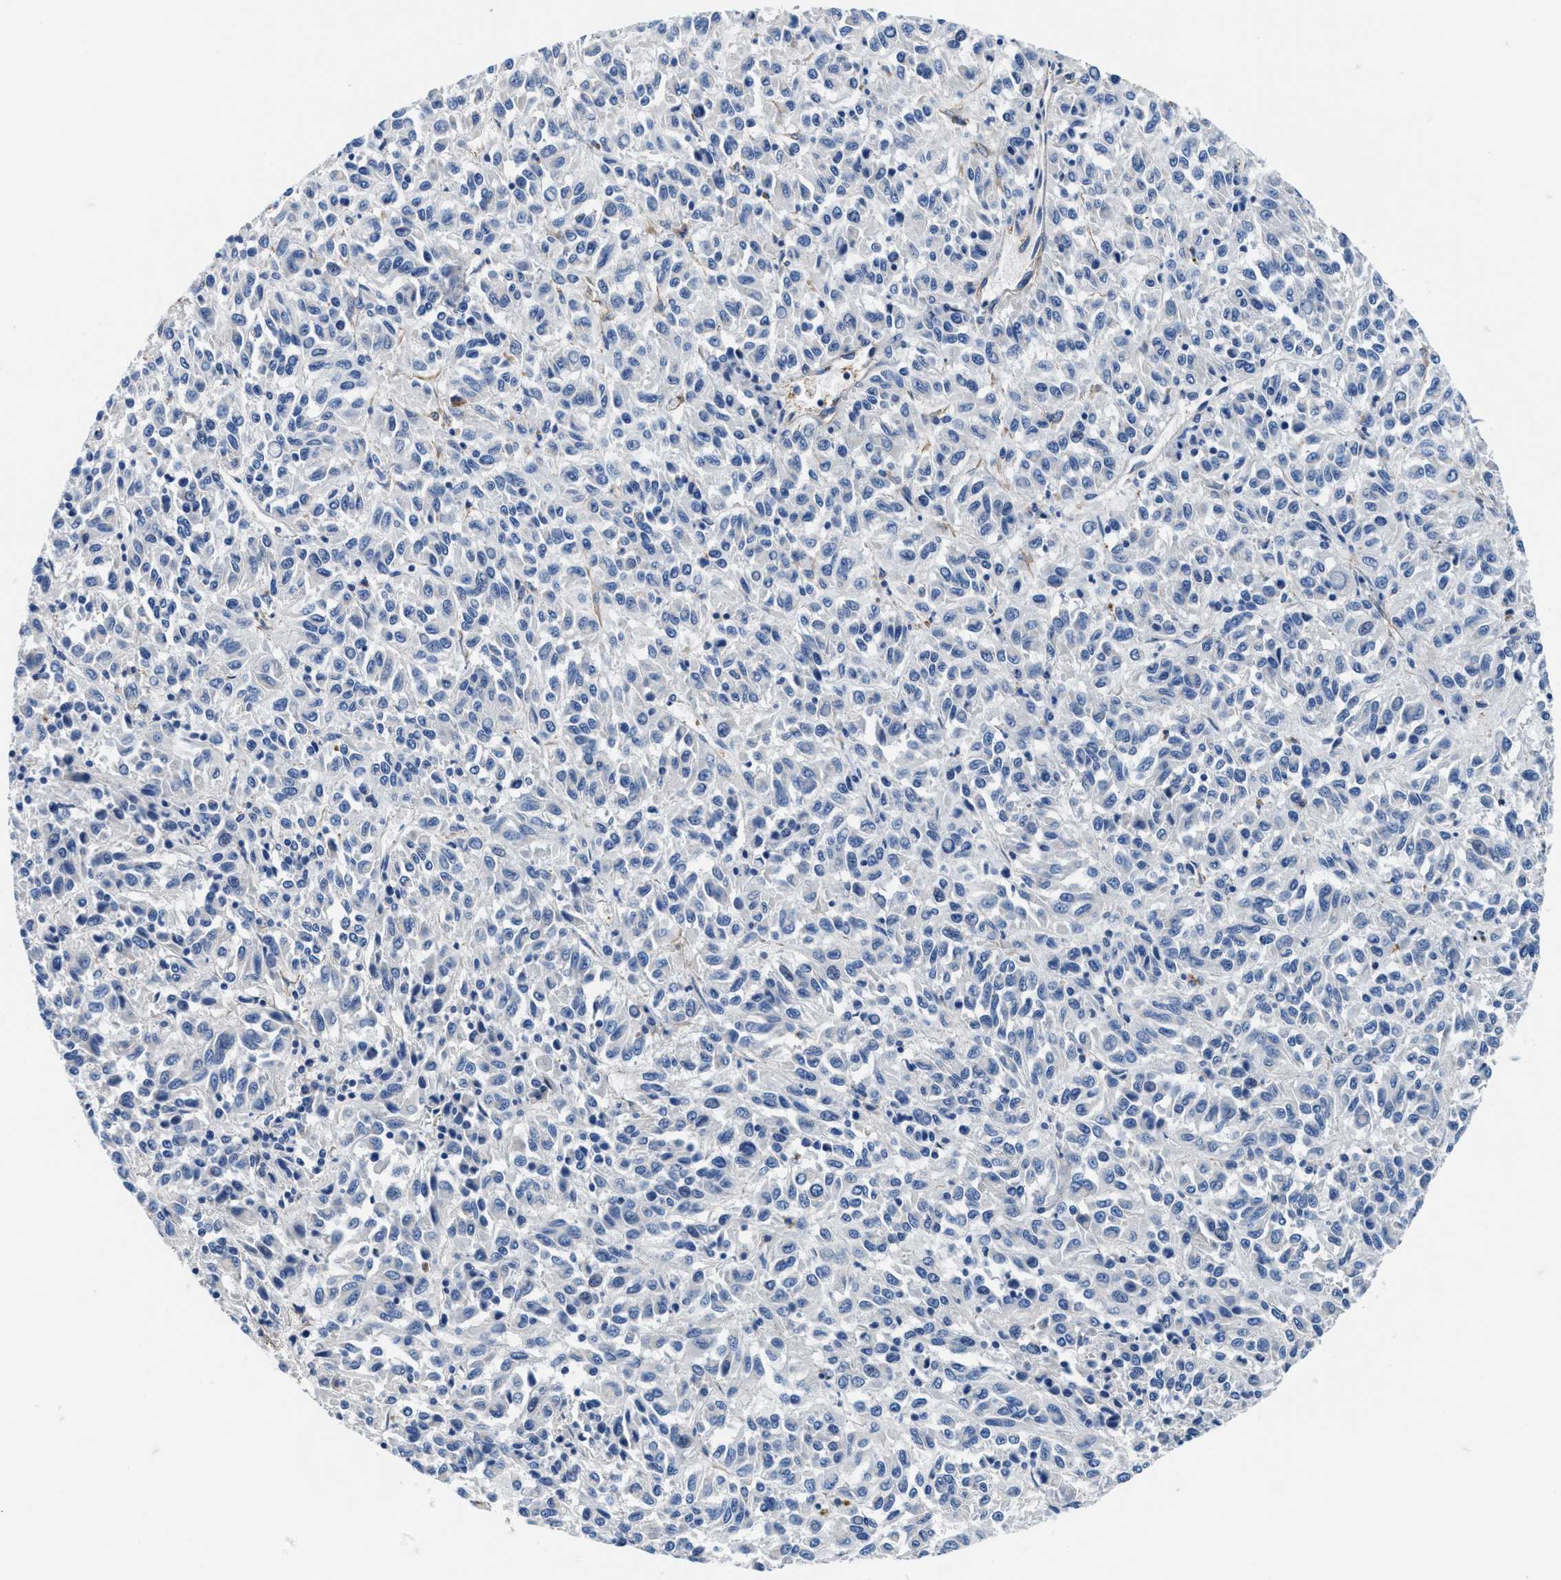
{"staining": {"intensity": "negative", "quantity": "none", "location": "none"}, "tissue": "melanoma", "cell_type": "Tumor cells", "image_type": "cancer", "snomed": [{"axis": "morphology", "description": "Malignant melanoma, Metastatic site"}, {"axis": "topography", "description": "Lung"}], "caption": "A photomicrograph of human melanoma is negative for staining in tumor cells.", "gene": "PARG", "patient": {"sex": "male", "age": 64}}